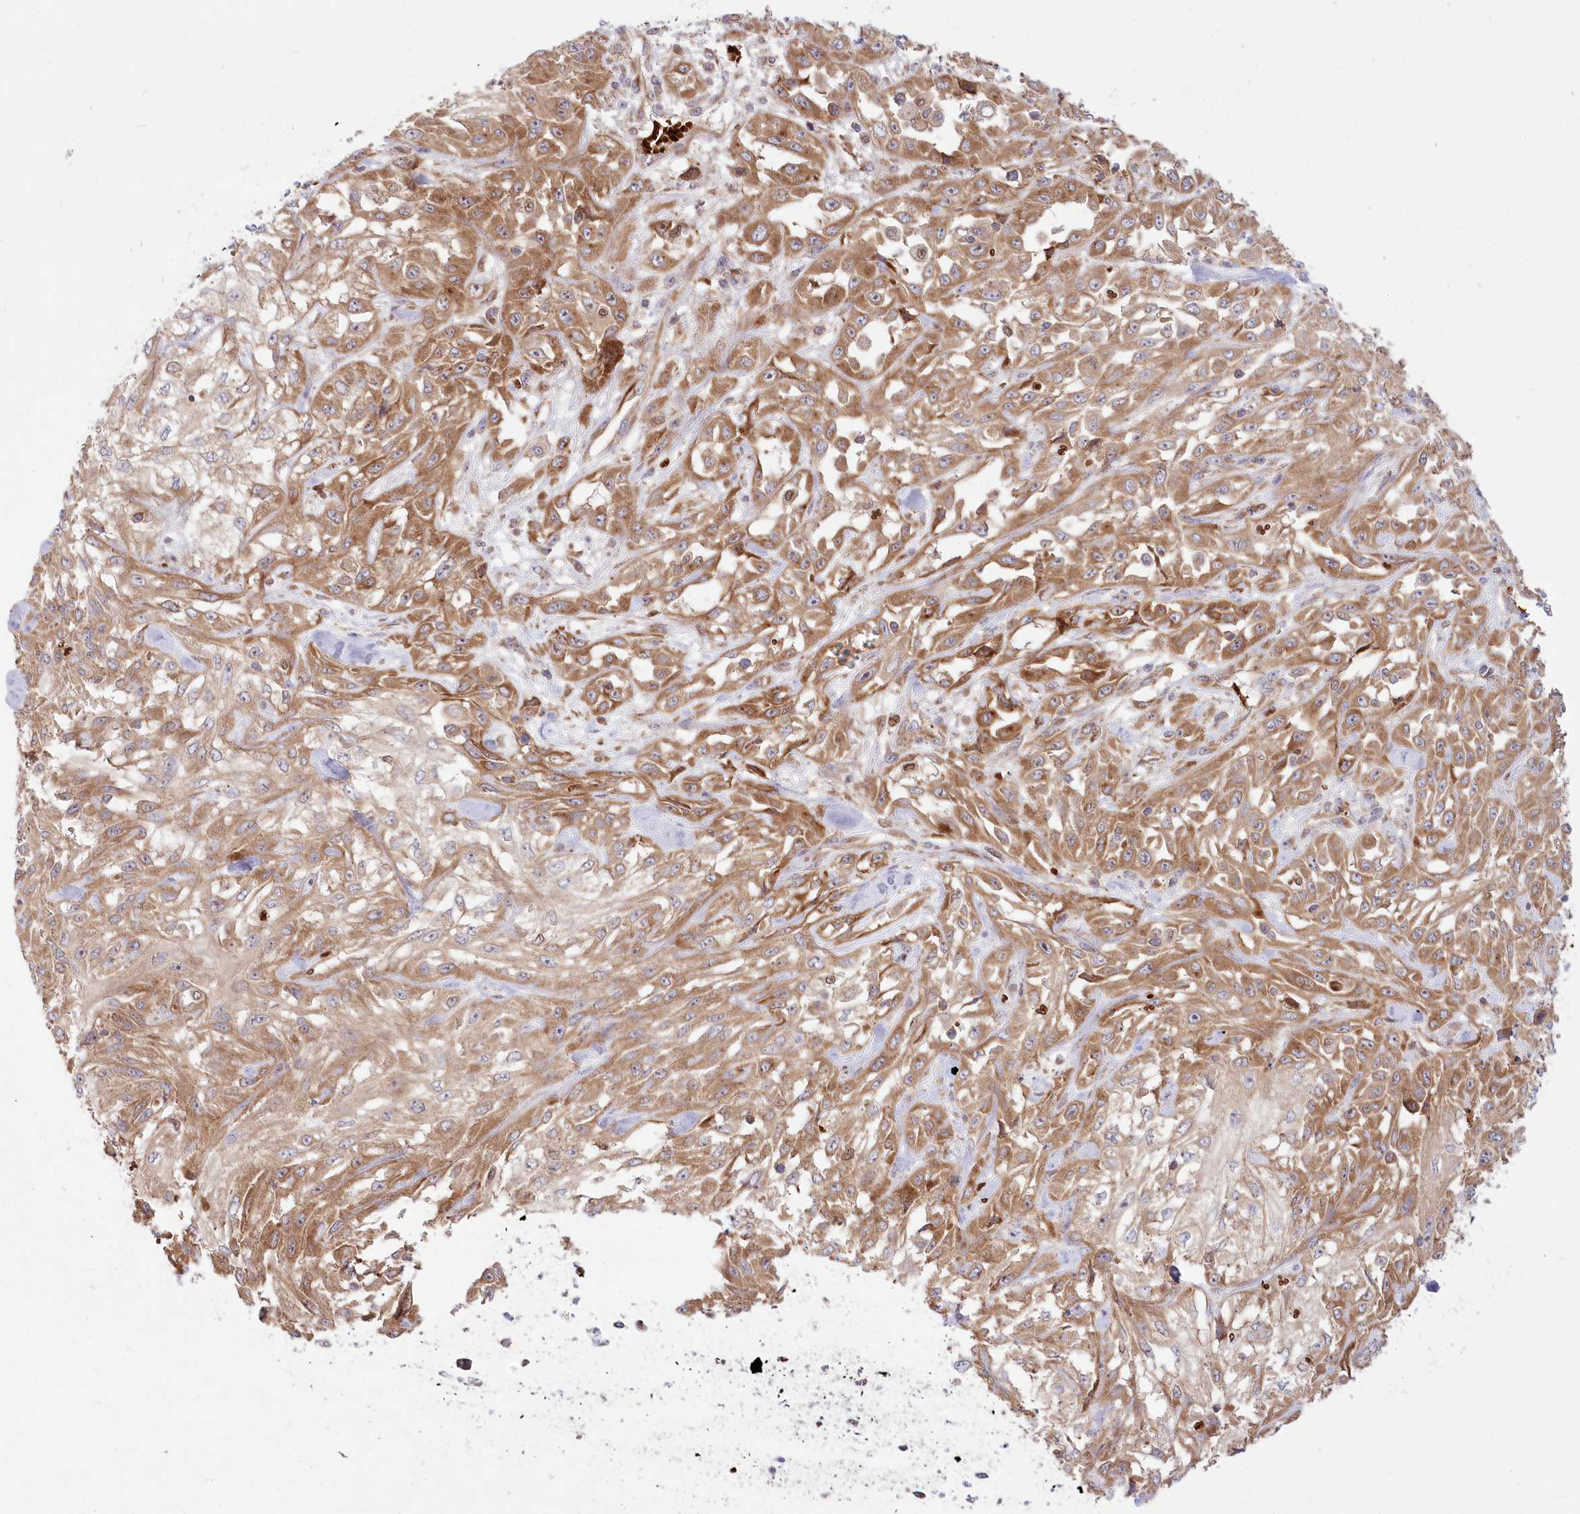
{"staining": {"intensity": "moderate", "quantity": ">75%", "location": "cytoplasmic/membranous"}, "tissue": "skin cancer", "cell_type": "Tumor cells", "image_type": "cancer", "snomed": [{"axis": "morphology", "description": "Squamous cell carcinoma, NOS"}, {"axis": "morphology", "description": "Squamous cell carcinoma, metastatic, NOS"}, {"axis": "topography", "description": "Skin"}, {"axis": "topography", "description": "Lymph node"}], "caption": "A medium amount of moderate cytoplasmic/membranous positivity is identified in about >75% of tumor cells in skin metastatic squamous cell carcinoma tissue.", "gene": "COMMD3", "patient": {"sex": "male", "age": 75}}